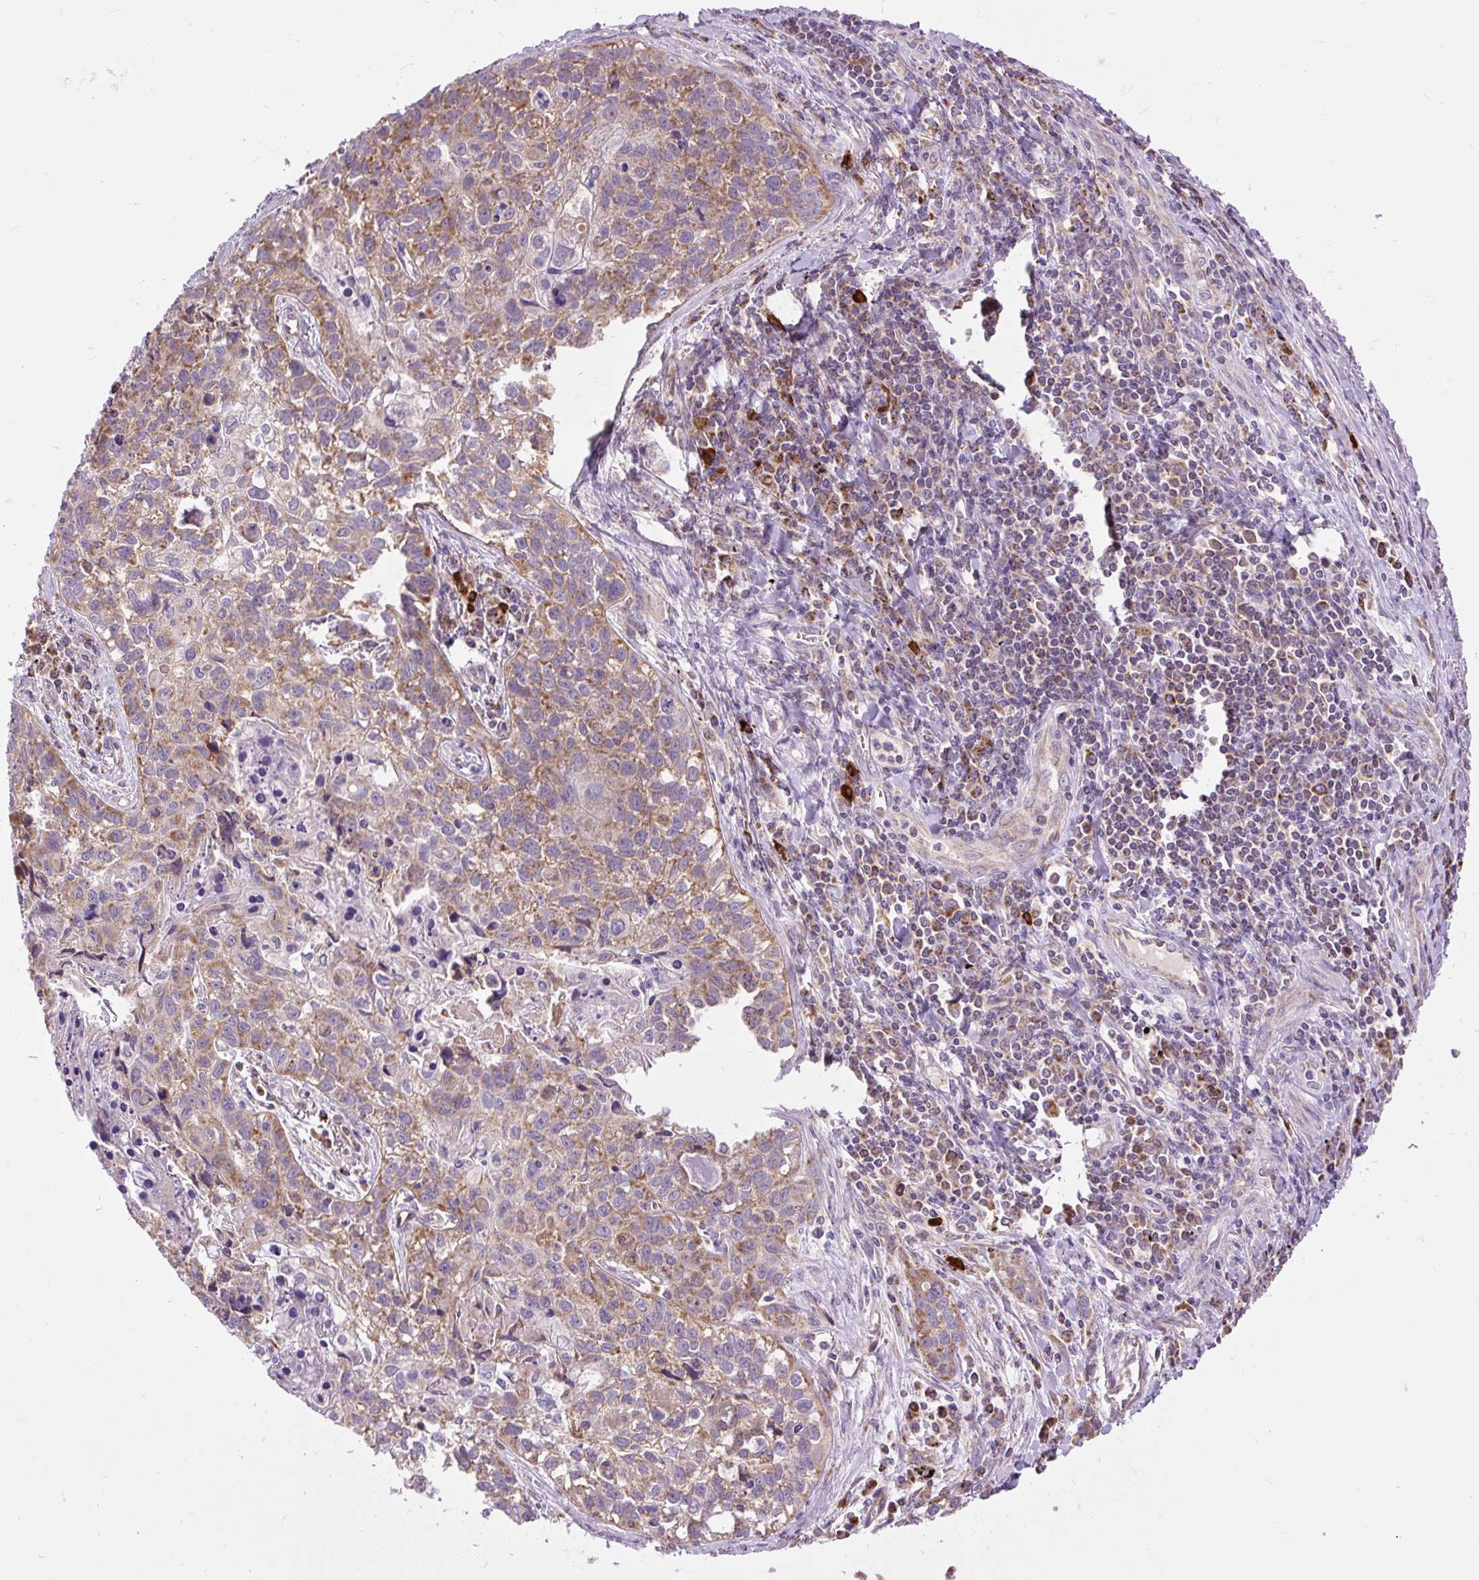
{"staining": {"intensity": "moderate", "quantity": ">75%", "location": "cytoplasmic/membranous"}, "tissue": "lung cancer", "cell_type": "Tumor cells", "image_type": "cancer", "snomed": [{"axis": "morphology", "description": "Squamous cell carcinoma, NOS"}, {"axis": "topography", "description": "Lung"}], "caption": "Tumor cells display medium levels of moderate cytoplasmic/membranous staining in about >75% of cells in lung squamous cell carcinoma.", "gene": "TM2D3", "patient": {"sex": "male", "age": 74}}